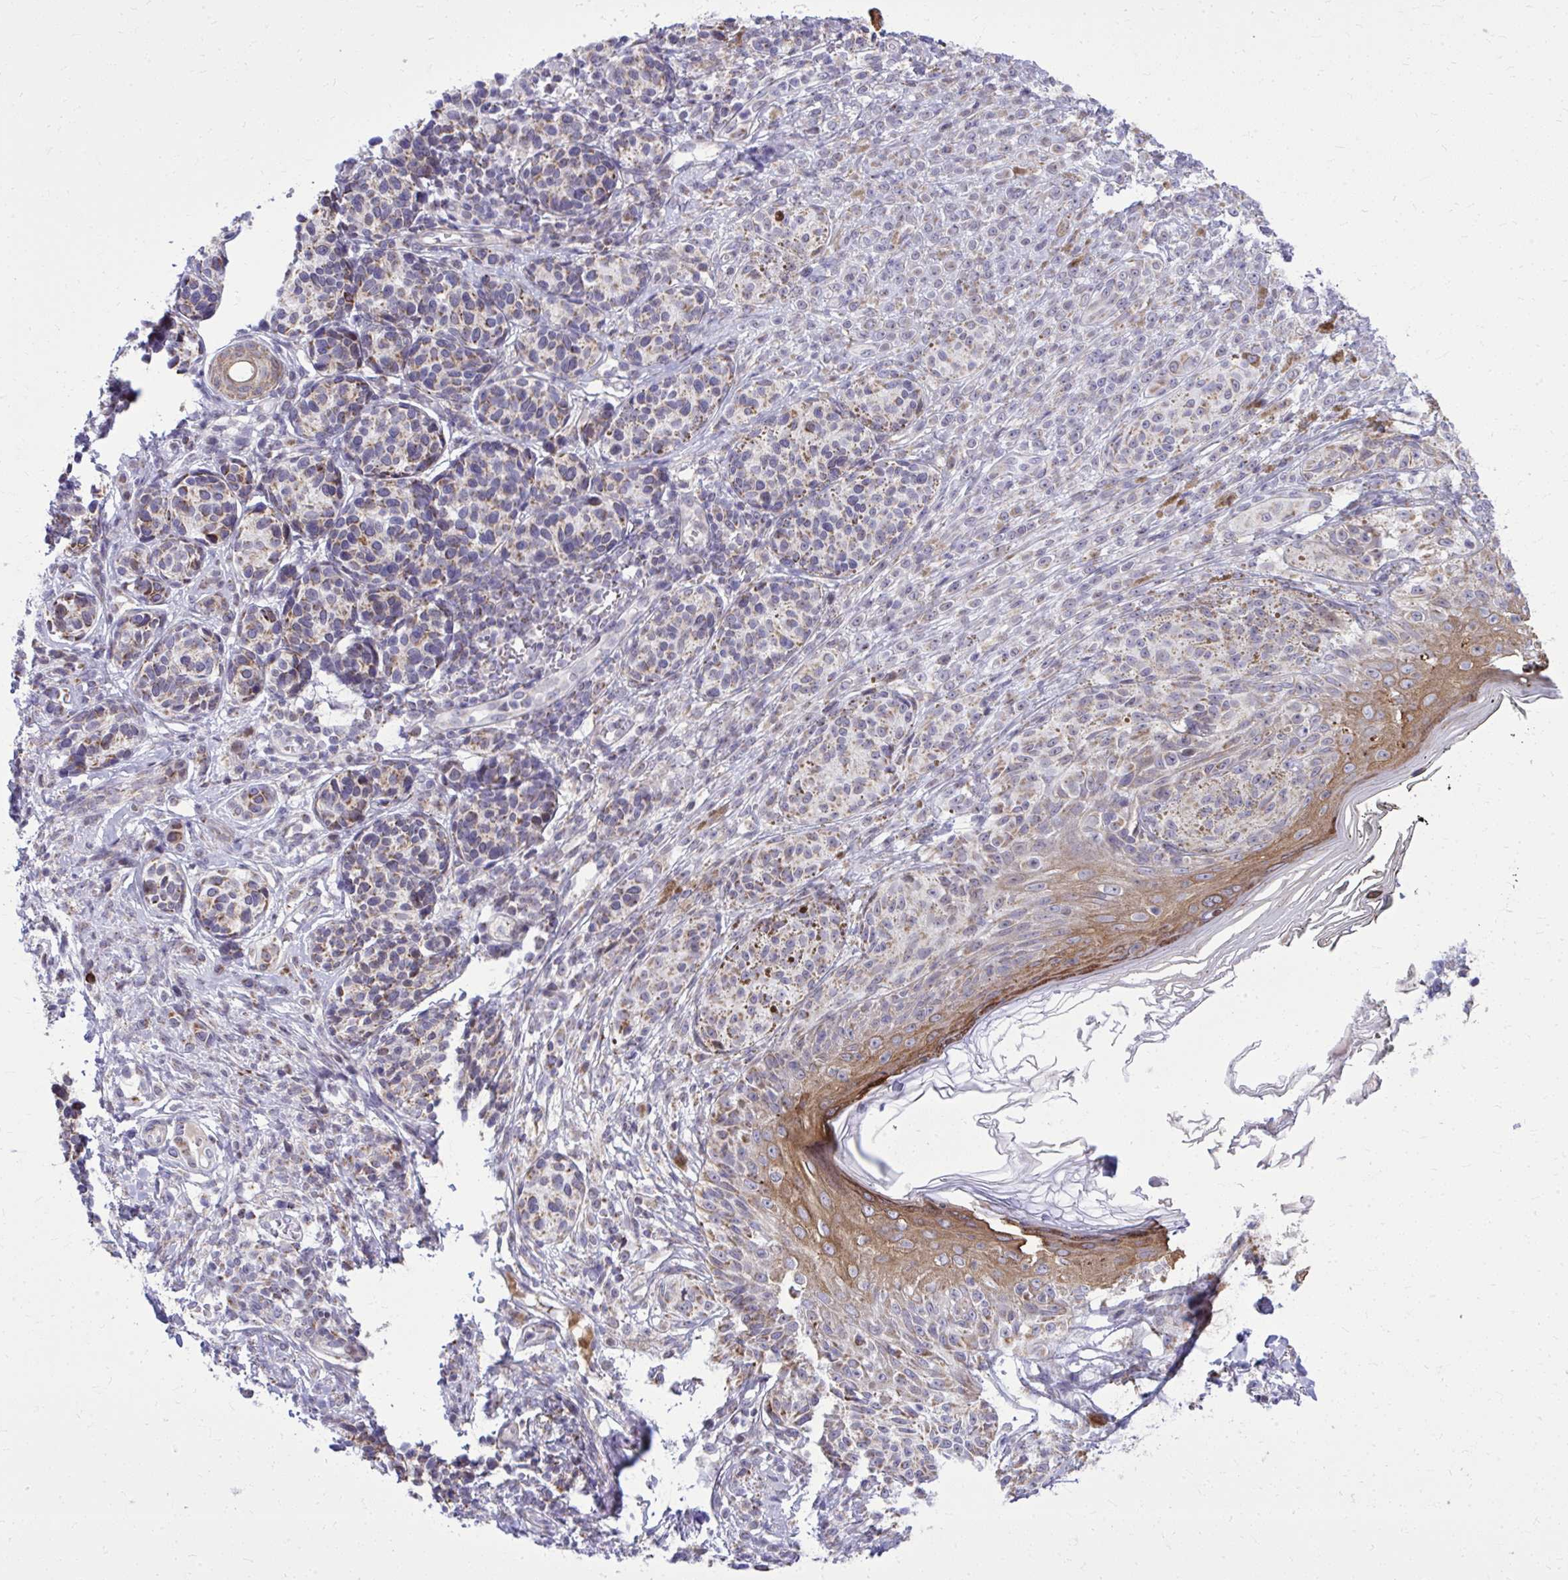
{"staining": {"intensity": "moderate", "quantity": ">75%", "location": "cytoplasmic/membranous"}, "tissue": "melanoma", "cell_type": "Tumor cells", "image_type": "cancer", "snomed": [{"axis": "morphology", "description": "Malignant melanoma, NOS"}, {"axis": "topography", "description": "Skin"}], "caption": "A medium amount of moderate cytoplasmic/membranous expression is present in approximately >75% of tumor cells in malignant melanoma tissue. The protein of interest is stained brown, and the nuclei are stained in blue (DAB (3,3'-diaminobenzidine) IHC with brightfield microscopy, high magnification).", "gene": "ZNF362", "patient": {"sex": "male", "age": 42}}